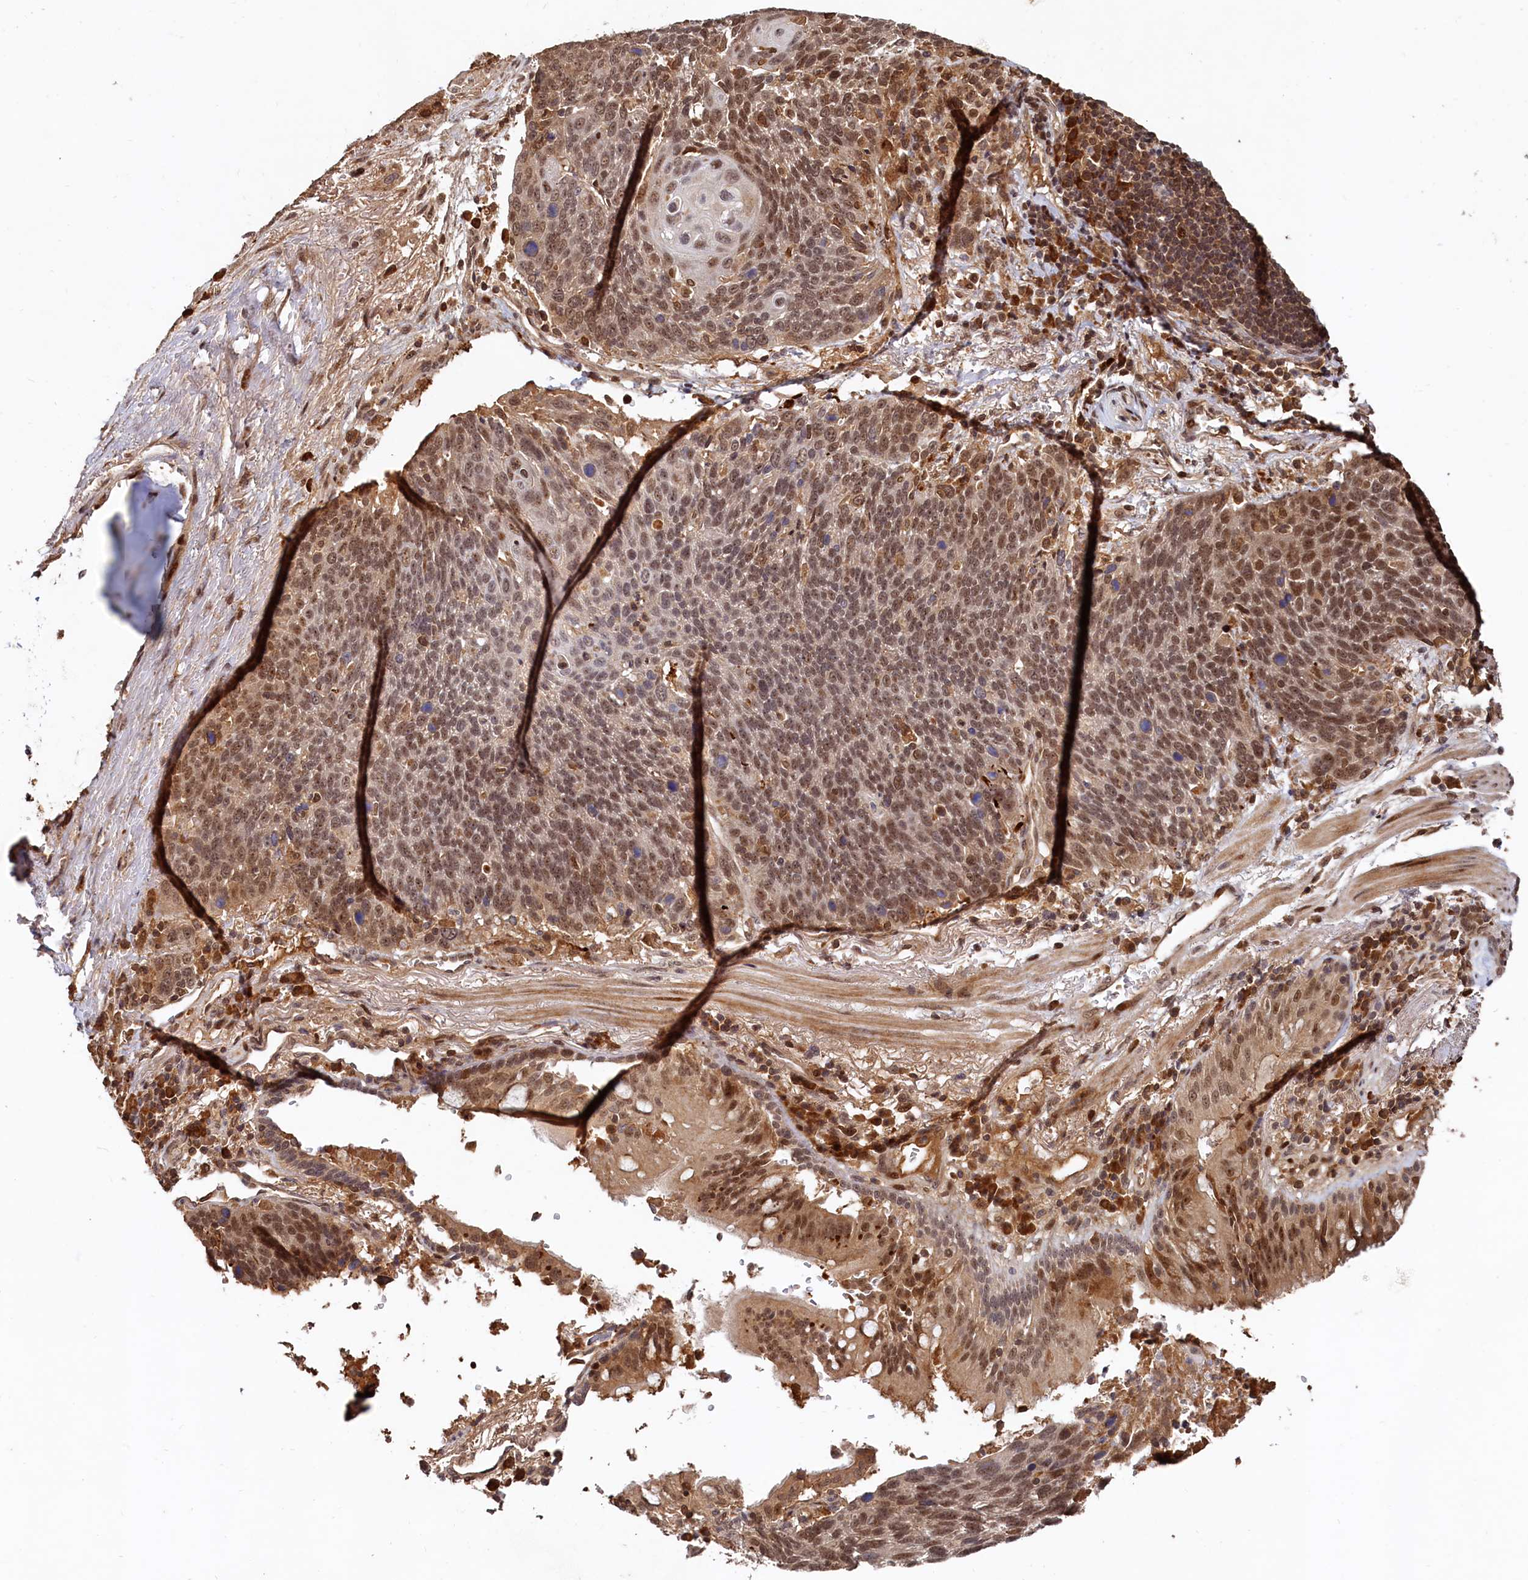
{"staining": {"intensity": "moderate", "quantity": ">75%", "location": "nuclear"}, "tissue": "lung cancer", "cell_type": "Tumor cells", "image_type": "cancer", "snomed": [{"axis": "morphology", "description": "Squamous cell carcinoma, NOS"}, {"axis": "topography", "description": "Lung"}], "caption": "High-power microscopy captured an IHC image of lung cancer (squamous cell carcinoma), revealing moderate nuclear staining in approximately >75% of tumor cells.", "gene": "TRAPPC4", "patient": {"sex": "male", "age": 66}}